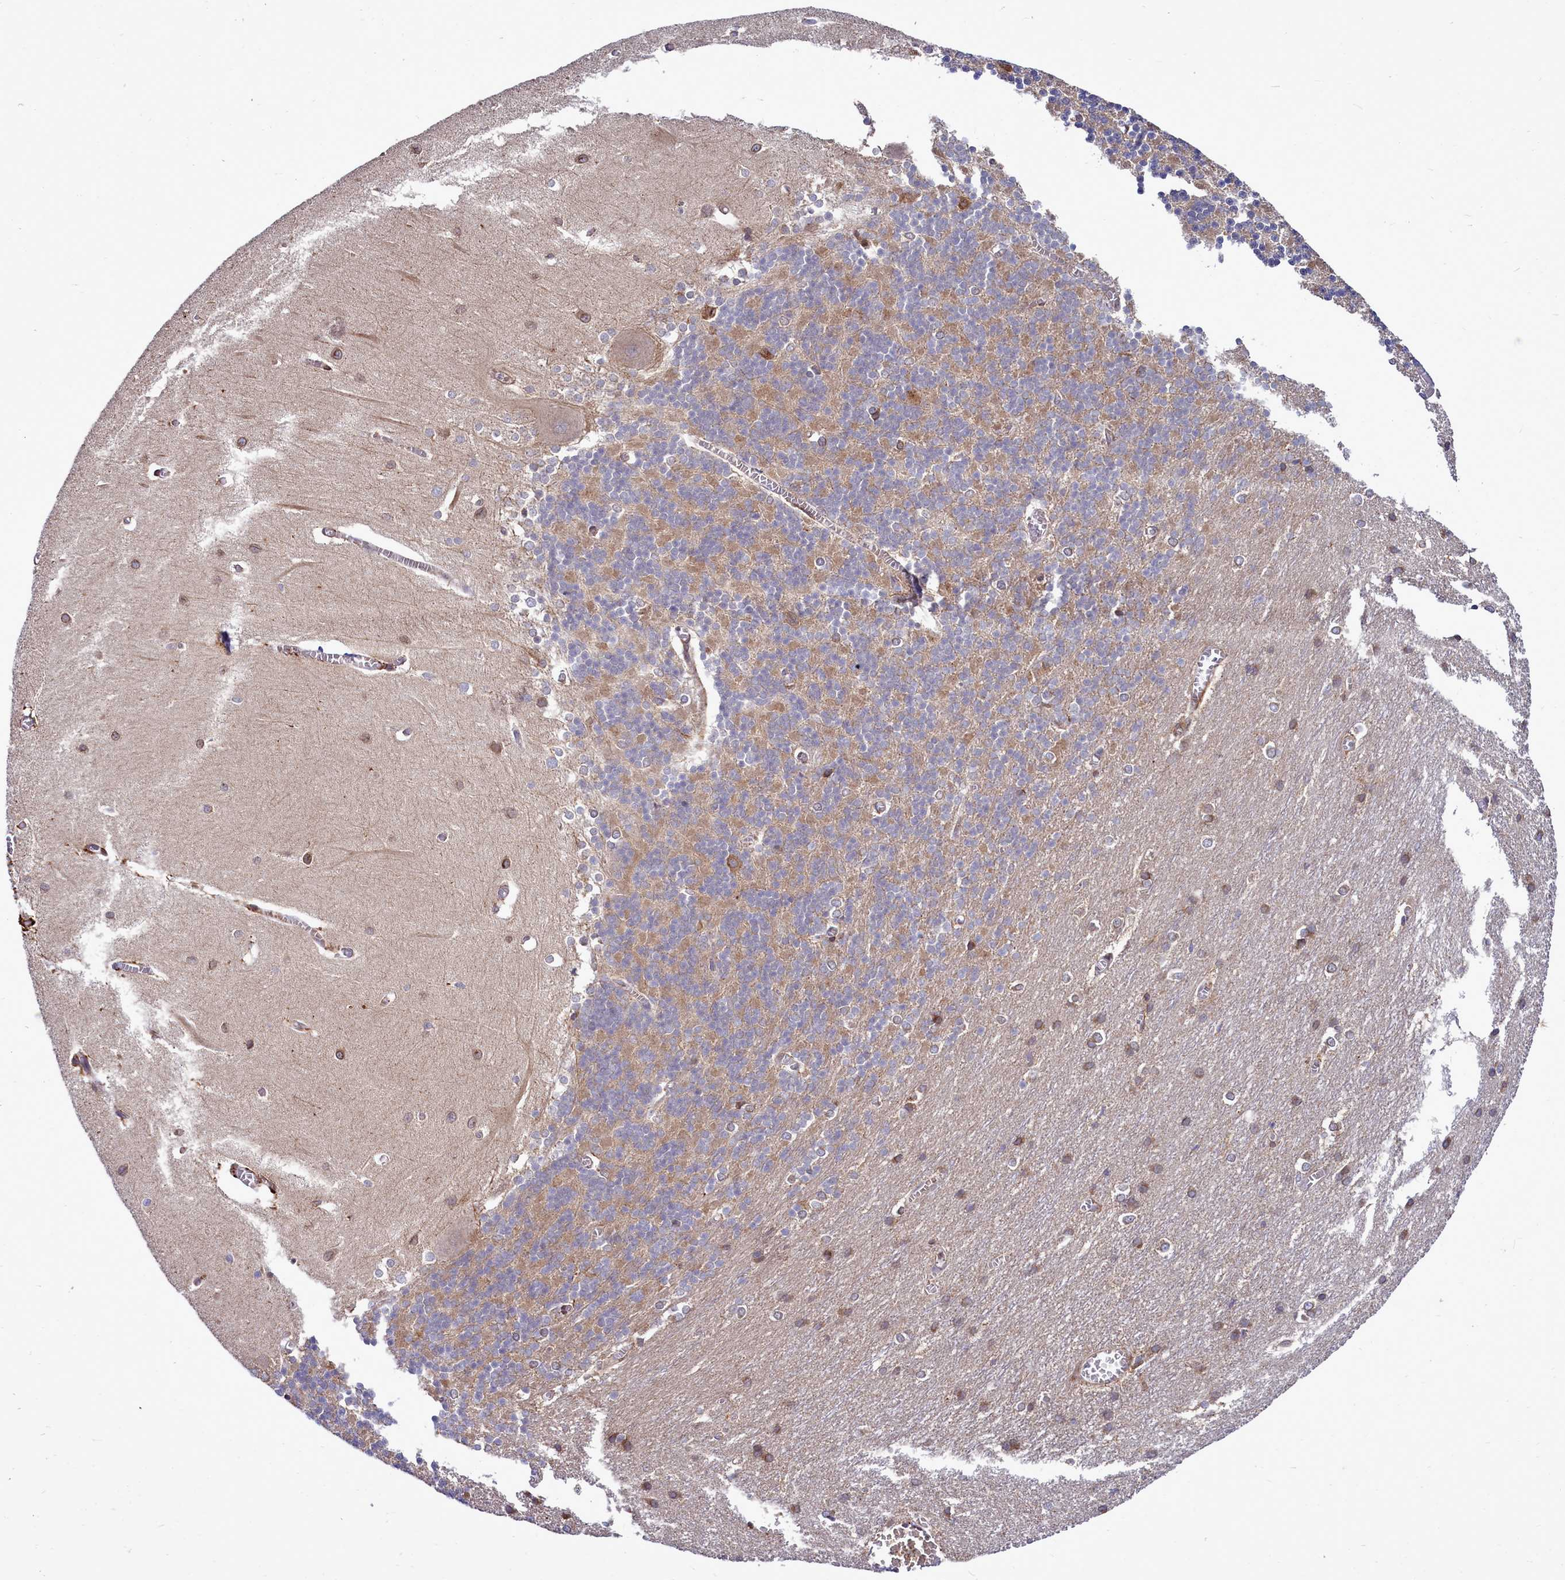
{"staining": {"intensity": "moderate", "quantity": "25%-75%", "location": "cytoplasmic/membranous"}, "tissue": "cerebellum", "cell_type": "Cells in granular layer", "image_type": "normal", "snomed": [{"axis": "morphology", "description": "Normal tissue, NOS"}, {"axis": "topography", "description": "Cerebellum"}], "caption": "Moderate cytoplasmic/membranous positivity for a protein is appreciated in about 25%-75% of cells in granular layer of benign cerebellum using IHC.", "gene": "RAPGEF4", "patient": {"sex": "male", "age": 37}}